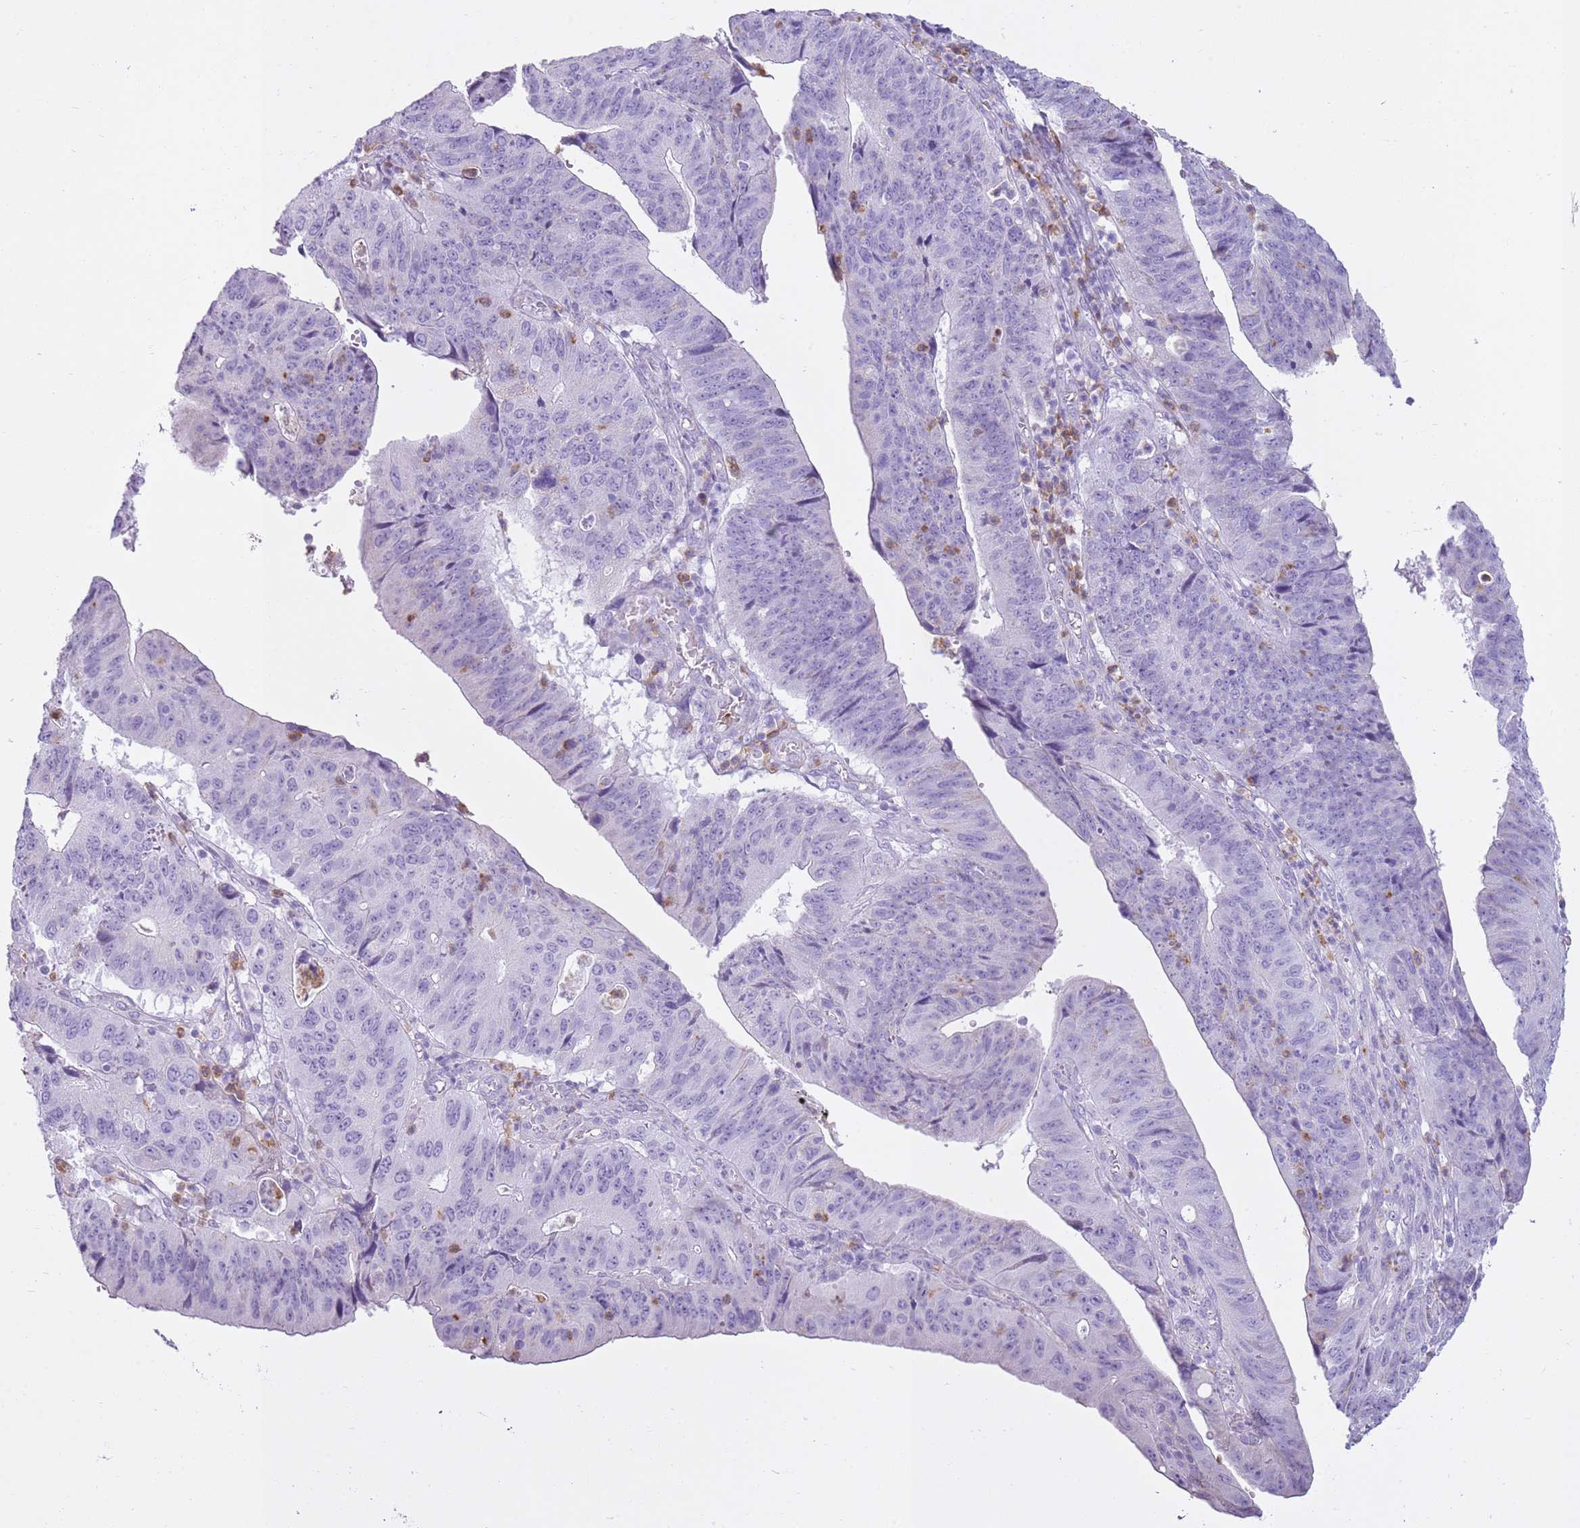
{"staining": {"intensity": "negative", "quantity": "none", "location": "none"}, "tissue": "stomach cancer", "cell_type": "Tumor cells", "image_type": "cancer", "snomed": [{"axis": "morphology", "description": "Adenocarcinoma, NOS"}, {"axis": "topography", "description": "Stomach"}], "caption": "A micrograph of stomach cancer (adenocarcinoma) stained for a protein shows no brown staining in tumor cells.", "gene": "CD177", "patient": {"sex": "male", "age": 59}}